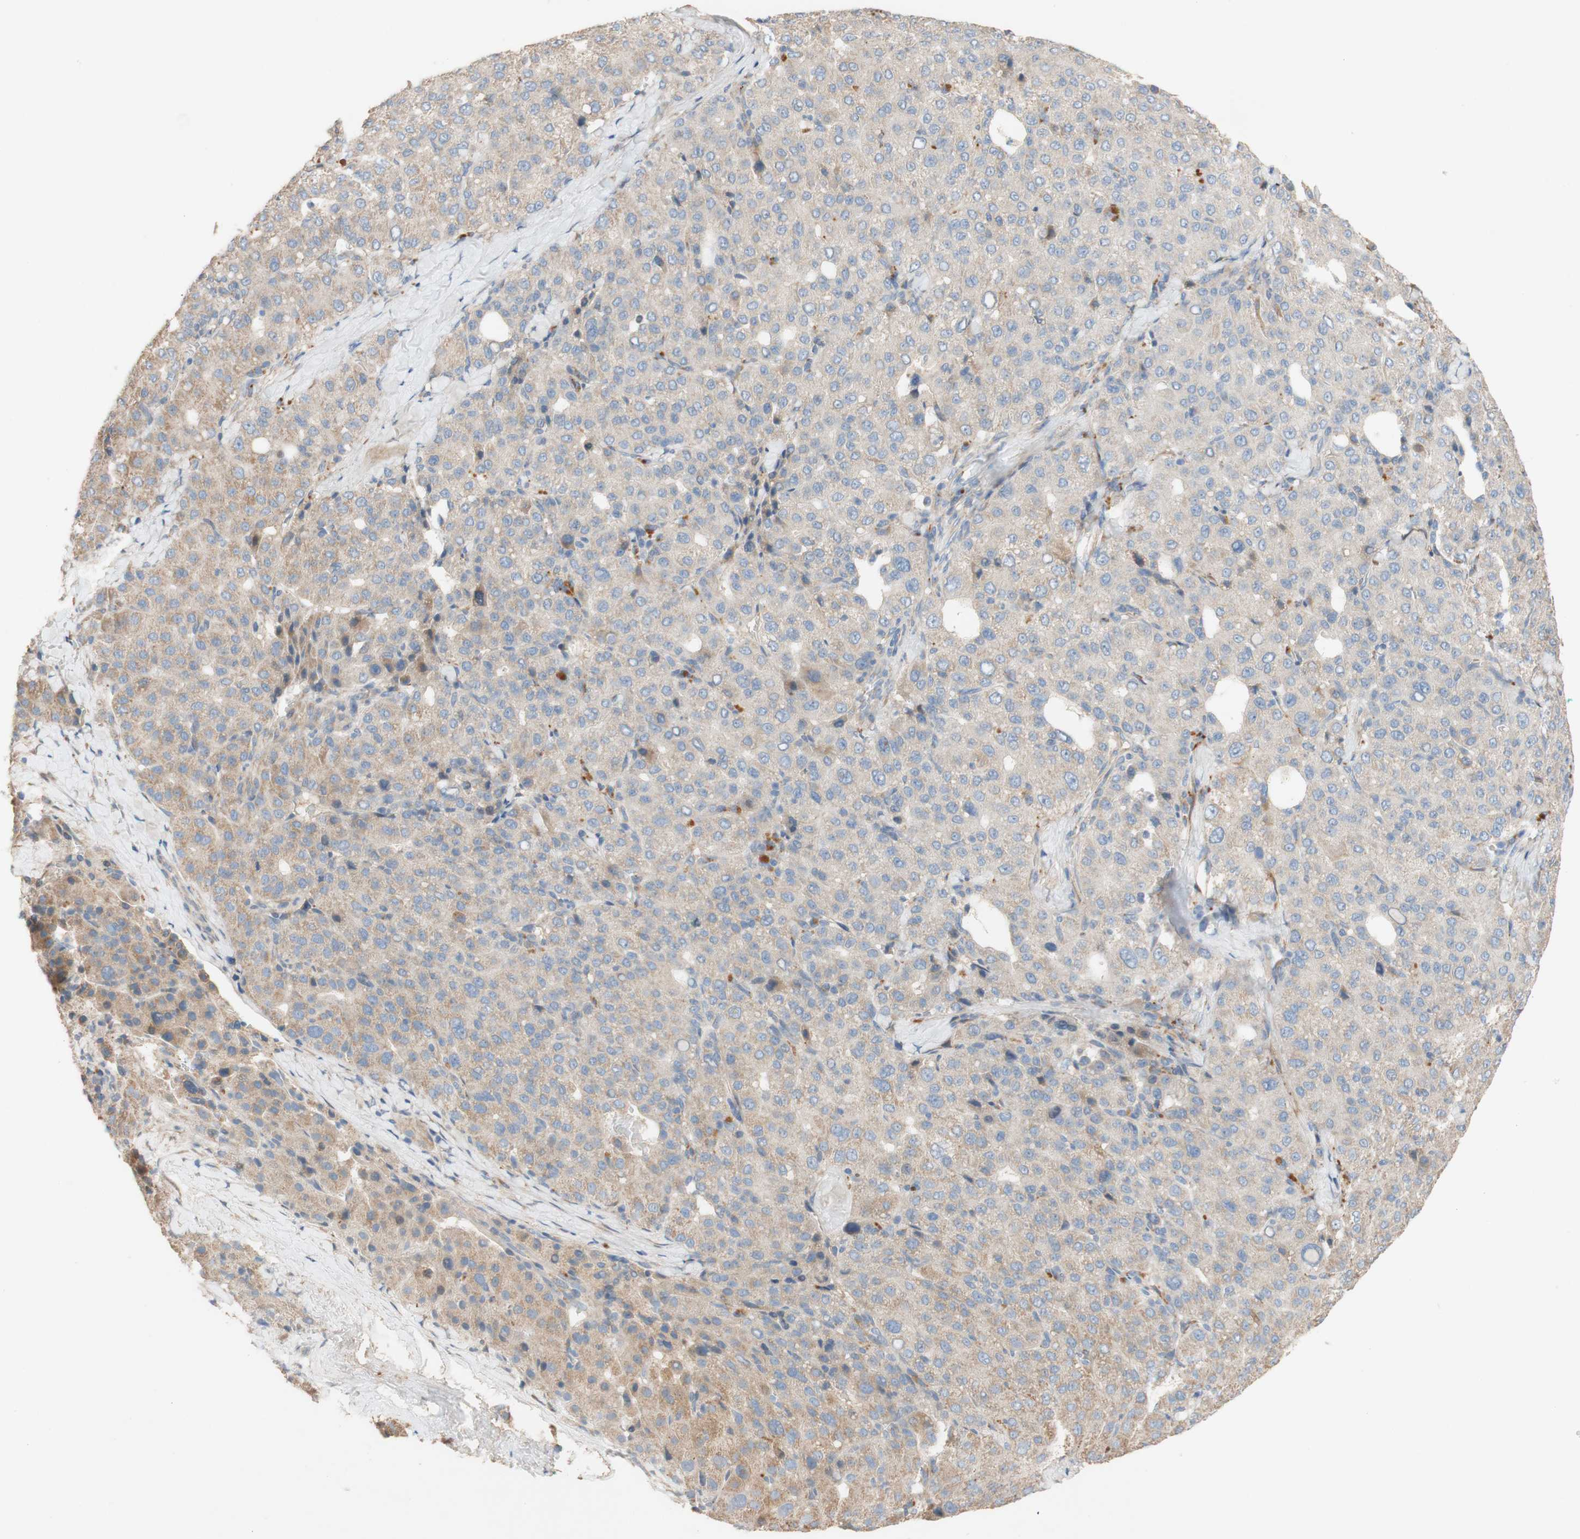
{"staining": {"intensity": "moderate", "quantity": "25%-75%", "location": "cytoplasmic/membranous"}, "tissue": "liver cancer", "cell_type": "Tumor cells", "image_type": "cancer", "snomed": [{"axis": "morphology", "description": "Carcinoma, Hepatocellular, NOS"}, {"axis": "topography", "description": "Liver"}], "caption": "Liver cancer (hepatocellular carcinoma) was stained to show a protein in brown. There is medium levels of moderate cytoplasmic/membranous positivity in about 25%-75% of tumor cells.", "gene": "DKK3", "patient": {"sex": "male", "age": 65}}